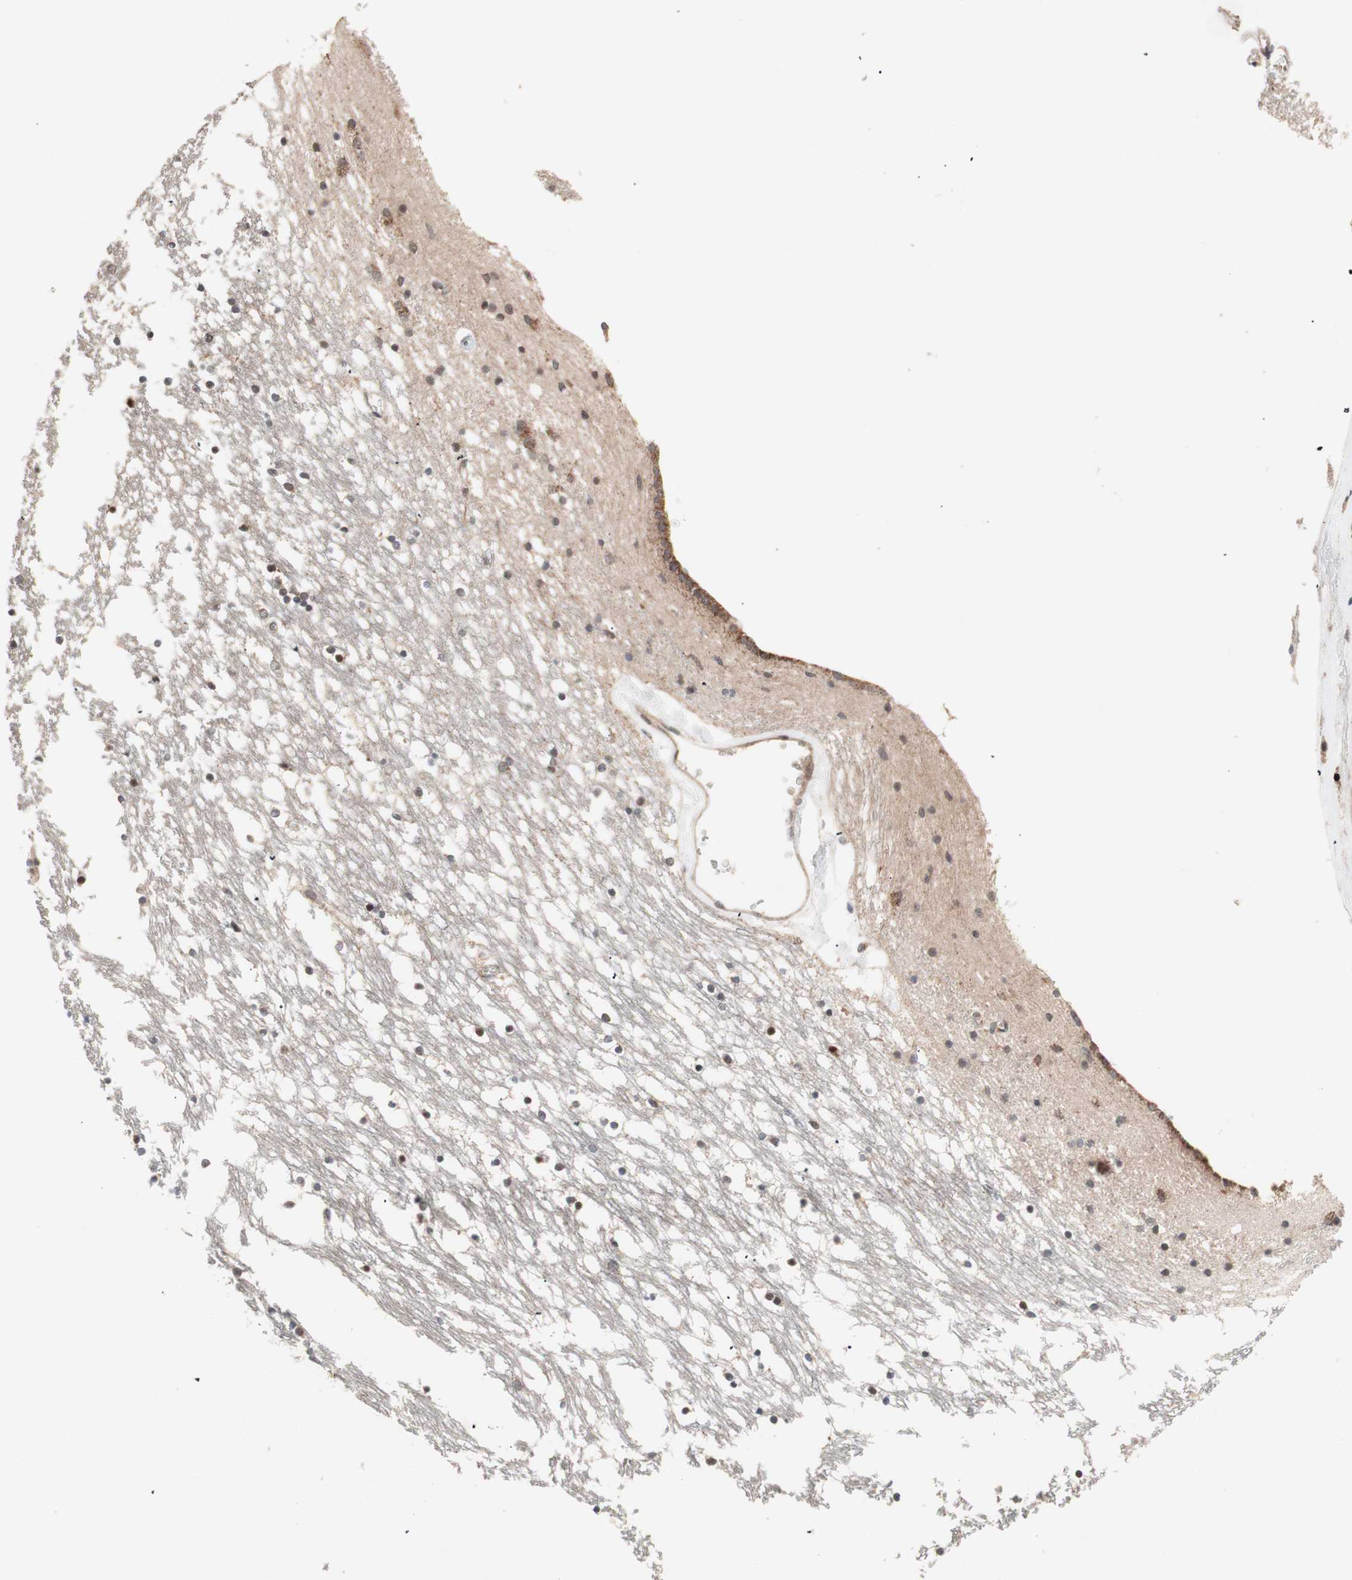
{"staining": {"intensity": "moderate", "quantity": ">75%", "location": "cytoplasmic/membranous,nuclear"}, "tissue": "caudate", "cell_type": "Glial cells", "image_type": "normal", "snomed": [{"axis": "morphology", "description": "Normal tissue, NOS"}, {"axis": "topography", "description": "Lateral ventricle wall"}], "caption": "IHC (DAB (3,3'-diaminobenzidine)) staining of normal caudate exhibits moderate cytoplasmic/membranous,nuclear protein expression in approximately >75% of glial cells.", "gene": "NF2", "patient": {"sex": "male", "age": 45}}